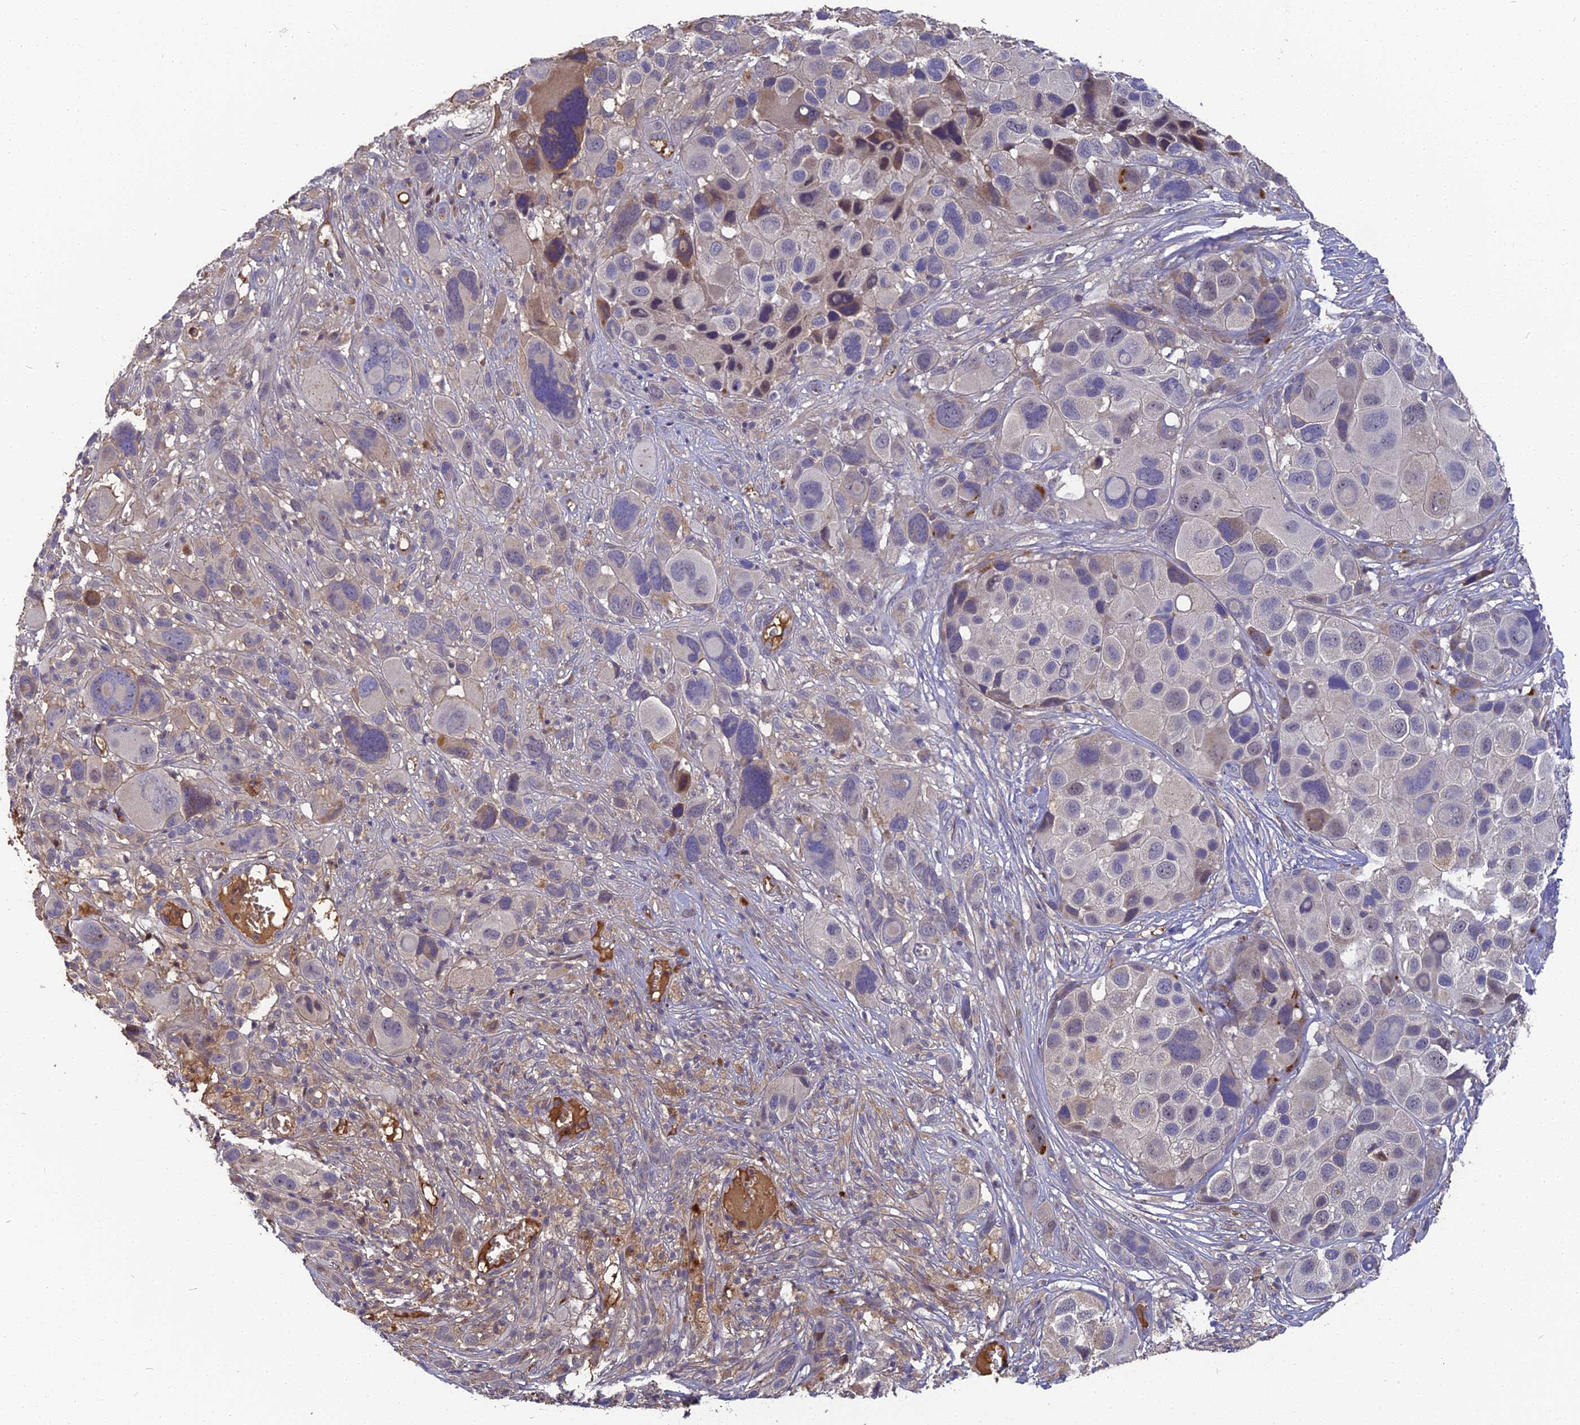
{"staining": {"intensity": "moderate", "quantity": "<25%", "location": "cytoplasmic/membranous"}, "tissue": "melanoma", "cell_type": "Tumor cells", "image_type": "cancer", "snomed": [{"axis": "morphology", "description": "Malignant melanoma, NOS"}, {"axis": "topography", "description": "Skin of trunk"}], "caption": "Human melanoma stained with a protein marker displays moderate staining in tumor cells.", "gene": "ERMAP", "patient": {"sex": "male", "age": 71}}